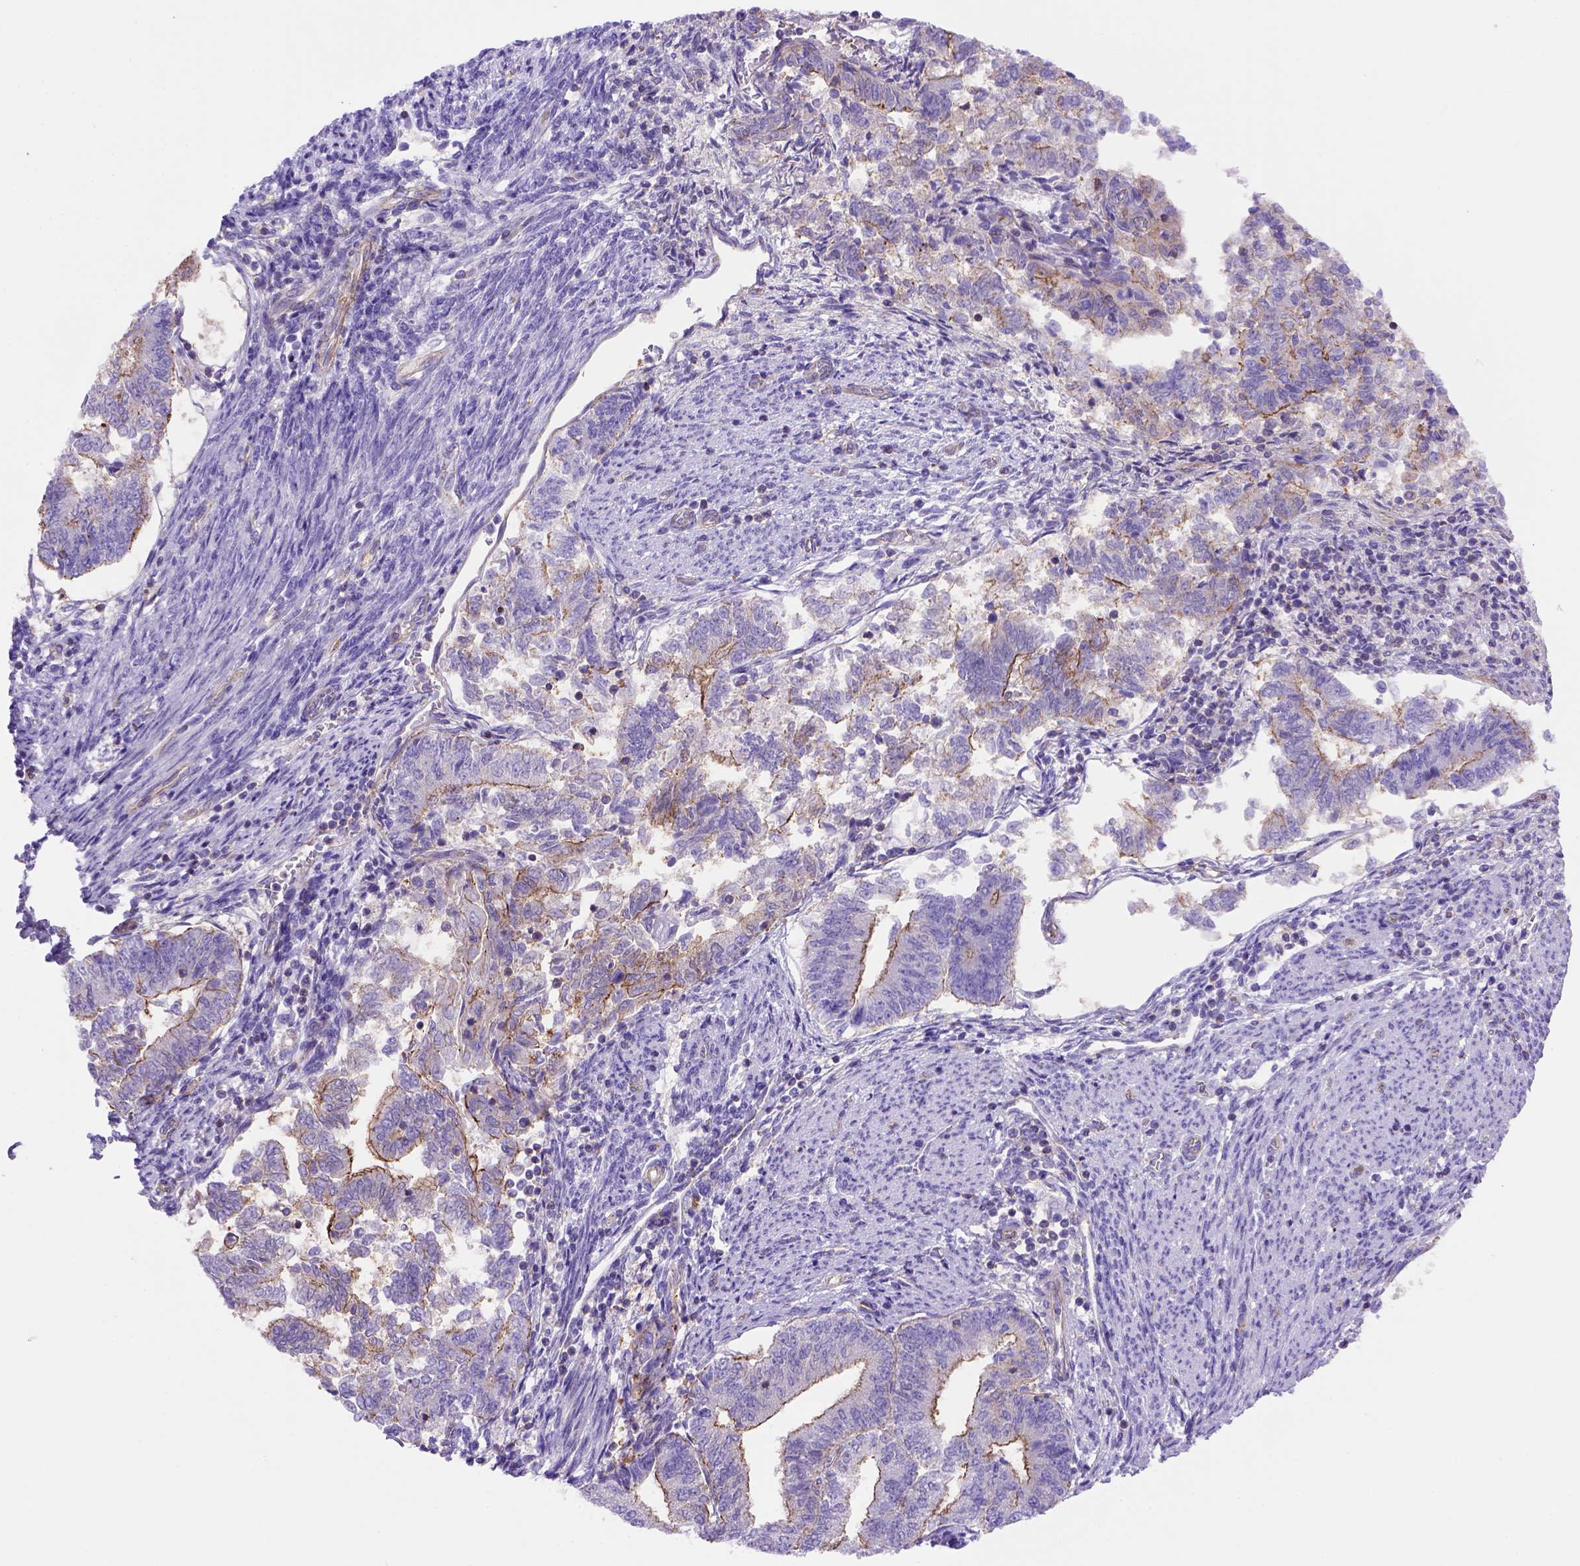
{"staining": {"intensity": "strong", "quantity": "<25%", "location": "cytoplasmic/membranous"}, "tissue": "endometrial cancer", "cell_type": "Tumor cells", "image_type": "cancer", "snomed": [{"axis": "morphology", "description": "Adenocarcinoma, NOS"}, {"axis": "topography", "description": "Endometrium"}], "caption": "A high-resolution micrograph shows immunohistochemistry staining of endometrial cancer, which demonstrates strong cytoplasmic/membranous expression in approximately <25% of tumor cells. (Brightfield microscopy of DAB IHC at high magnification).", "gene": "PEX12", "patient": {"sex": "female", "age": 65}}